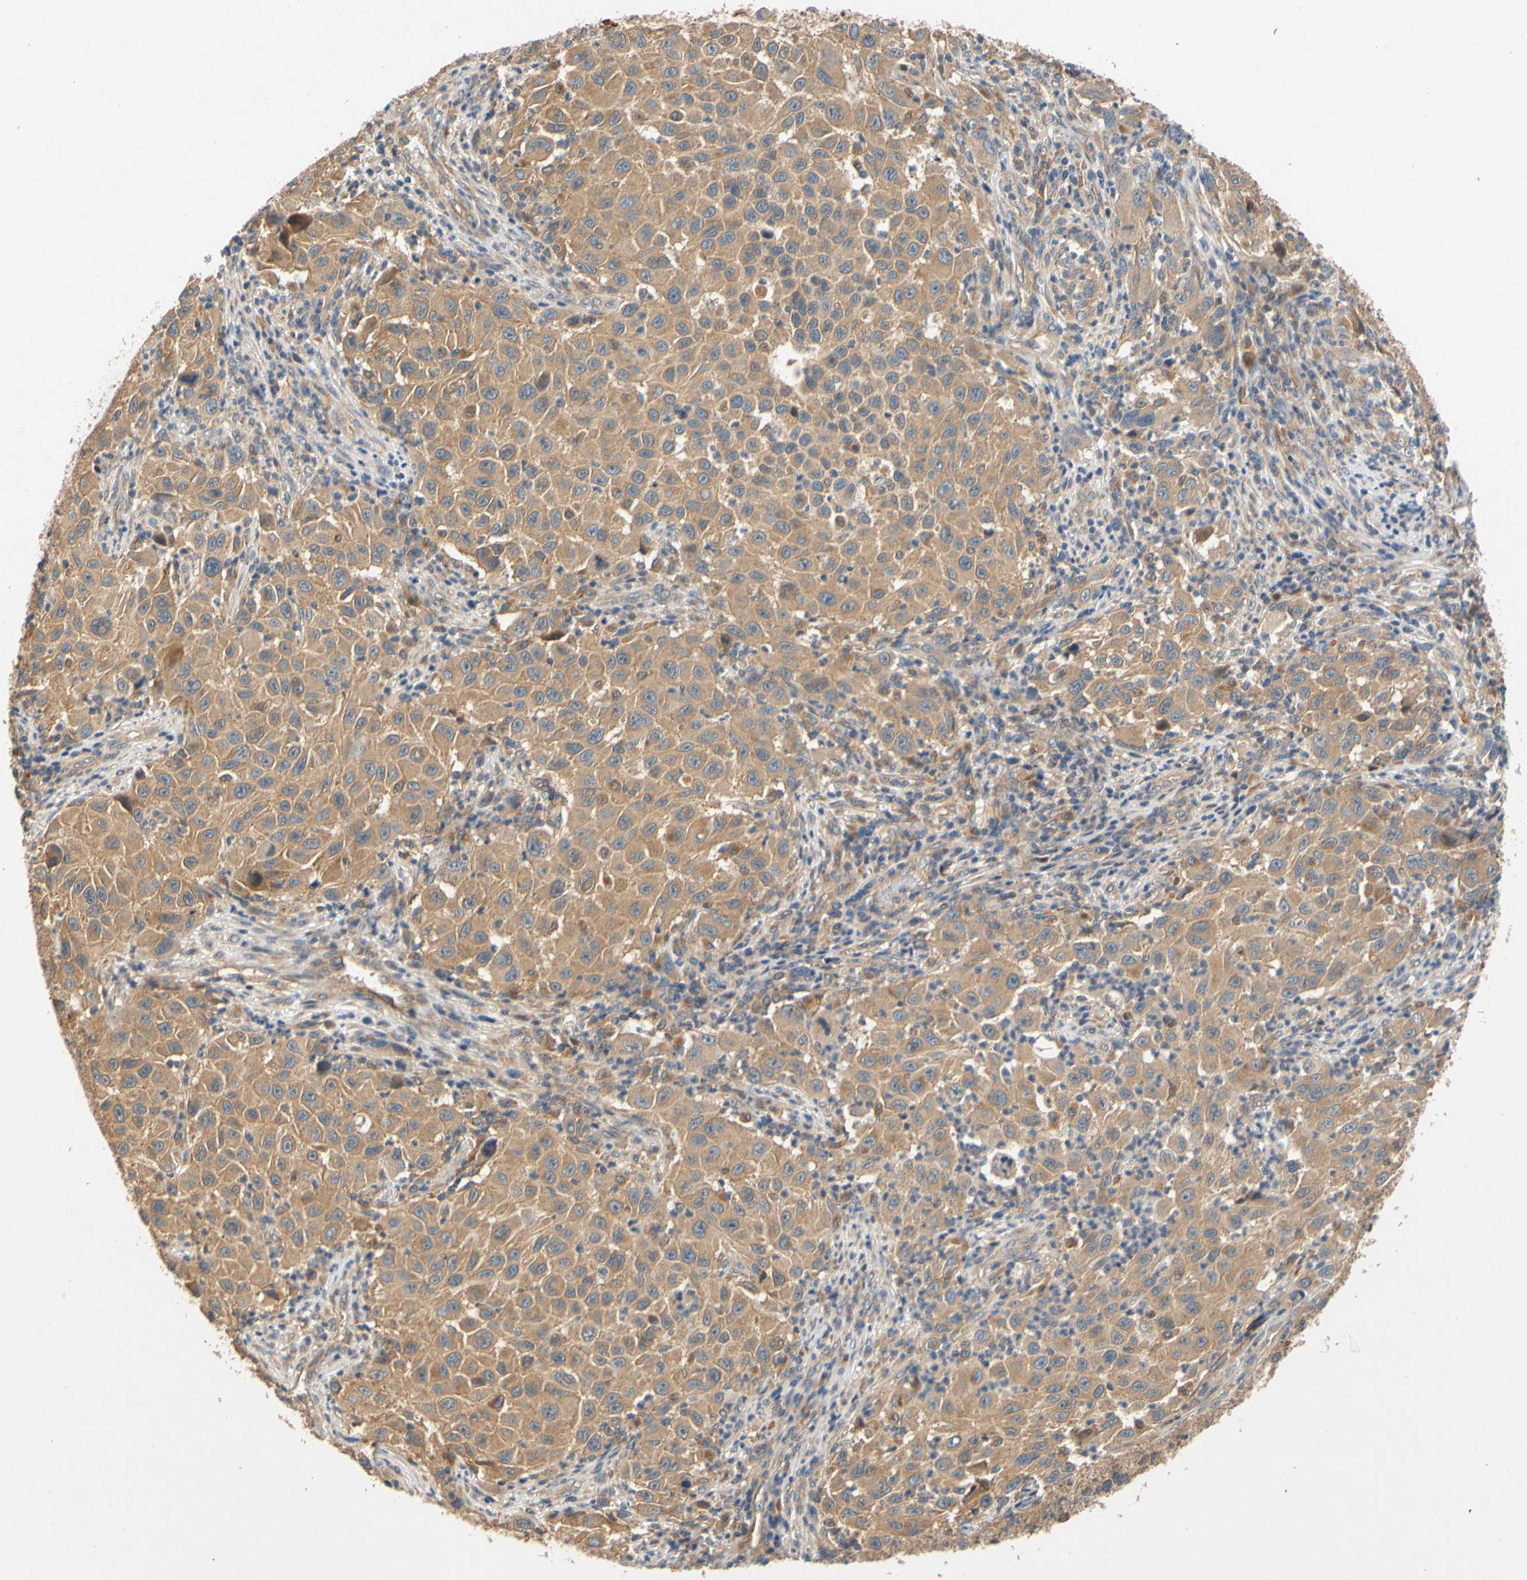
{"staining": {"intensity": "moderate", "quantity": ">75%", "location": "cytoplasmic/membranous"}, "tissue": "melanoma", "cell_type": "Tumor cells", "image_type": "cancer", "snomed": [{"axis": "morphology", "description": "Malignant melanoma, Metastatic site"}, {"axis": "topography", "description": "Lymph node"}], "caption": "Melanoma stained with immunohistochemistry (IHC) shows moderate cytoplasmic/membranous positivity in approximately >75% of tumor cells.", "gene": "USP46", "patient": {"sex": "male", "age": 61}}